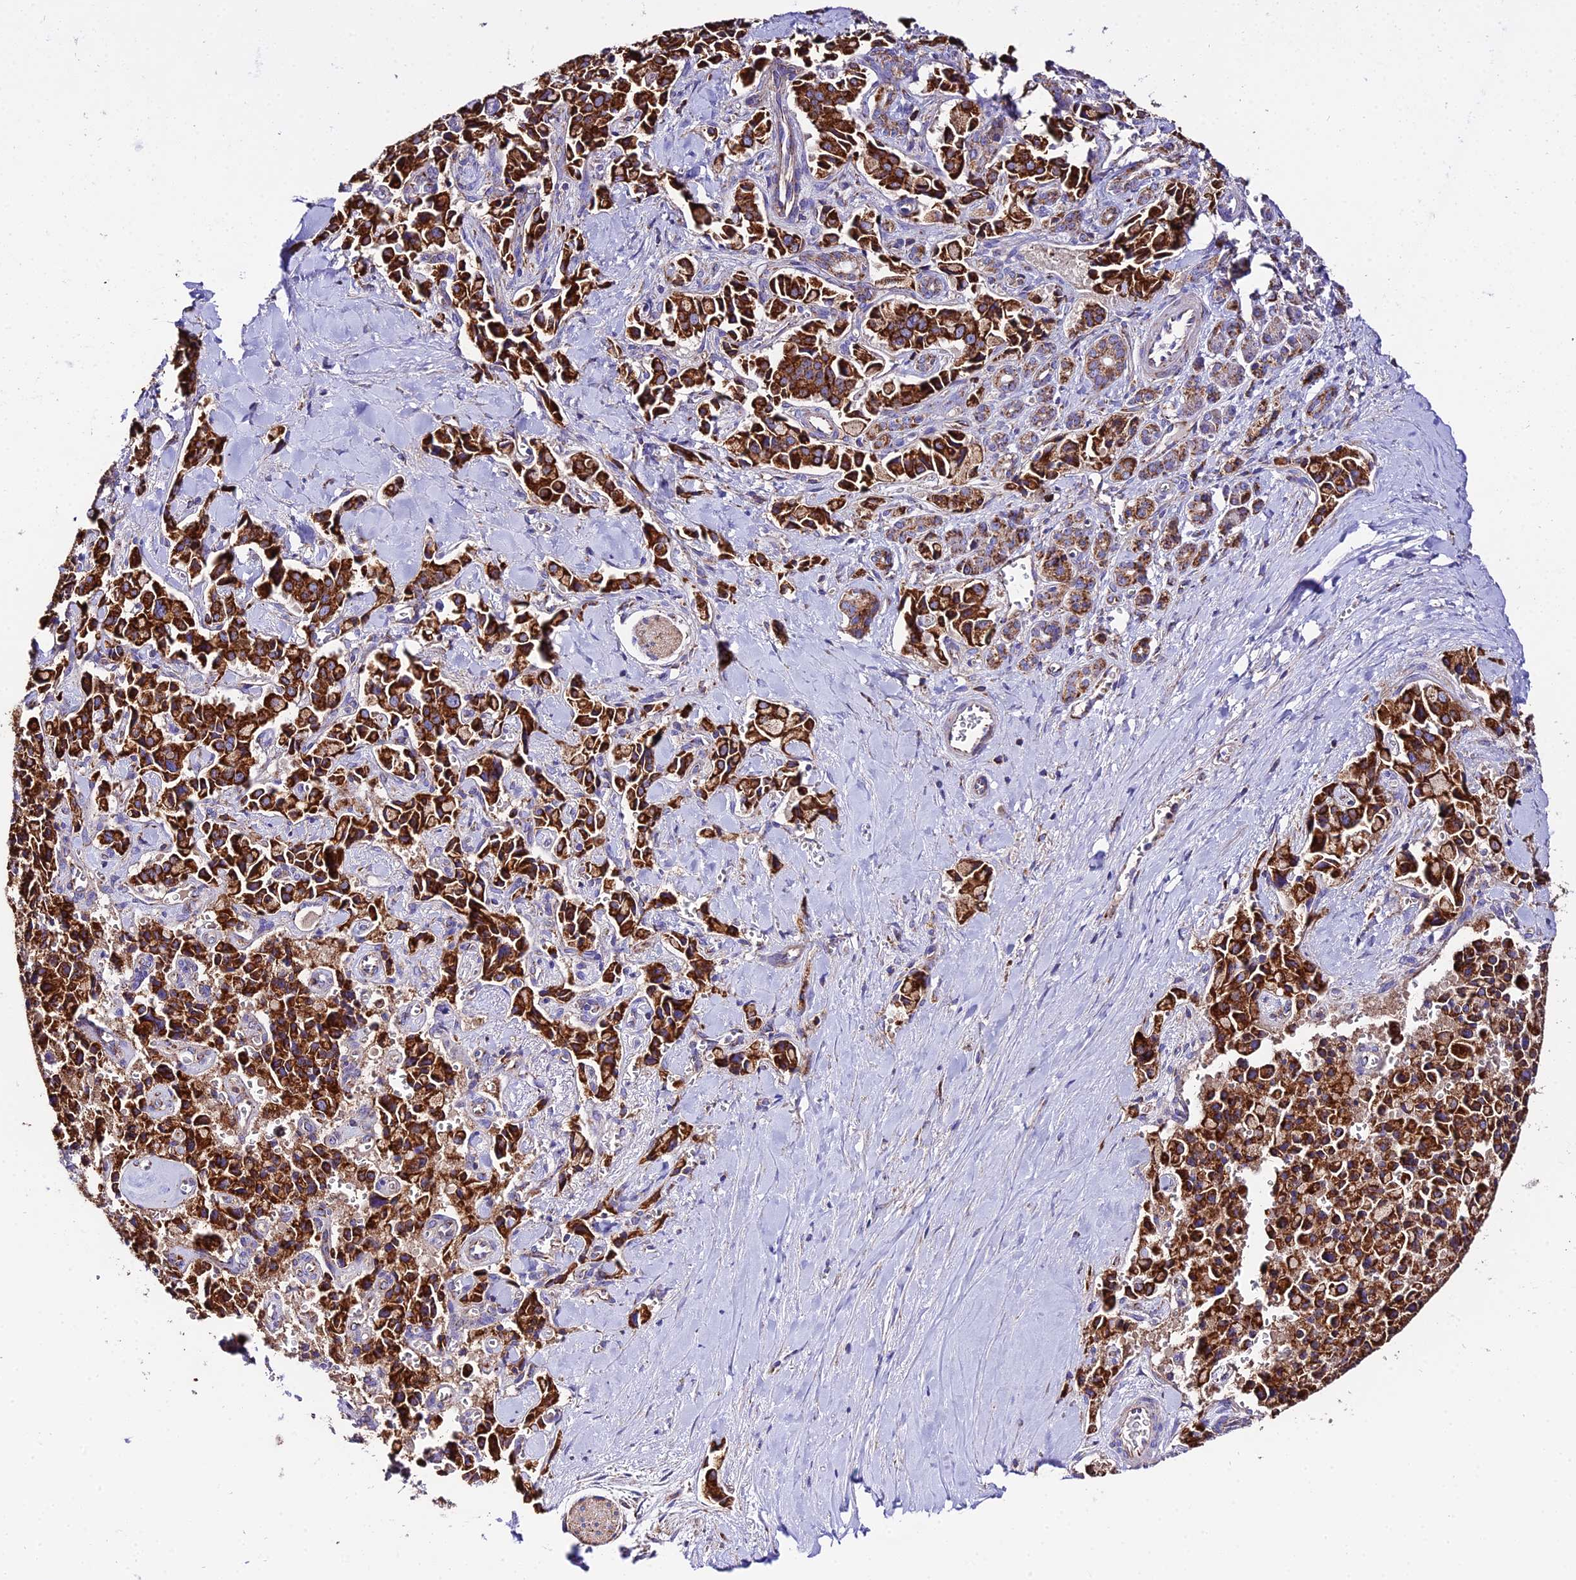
{"staining": {"intensity": "strong", "quantity": ">75%", "location": "cytoplasmic/membranous"}, "tissue": "pancreatic cancer", "cell_type": "Tumor cells", "image_type": "cancer", "snomed": [{"axis": "morphology", "description": "Adenocarcinoma, NOS"}, {"axis": "topography", "description": "Pancreas"}], "caption": "A micrograph showing strong cytoplasmic/membranous expression in approximately >75% of tumor cells in pancreatic cancer (adenocarcinoma), as visualized by brown immunohistochemical staining.", "gene": "OCIAD1", "patient": {"sex": "male", "age": 65}}